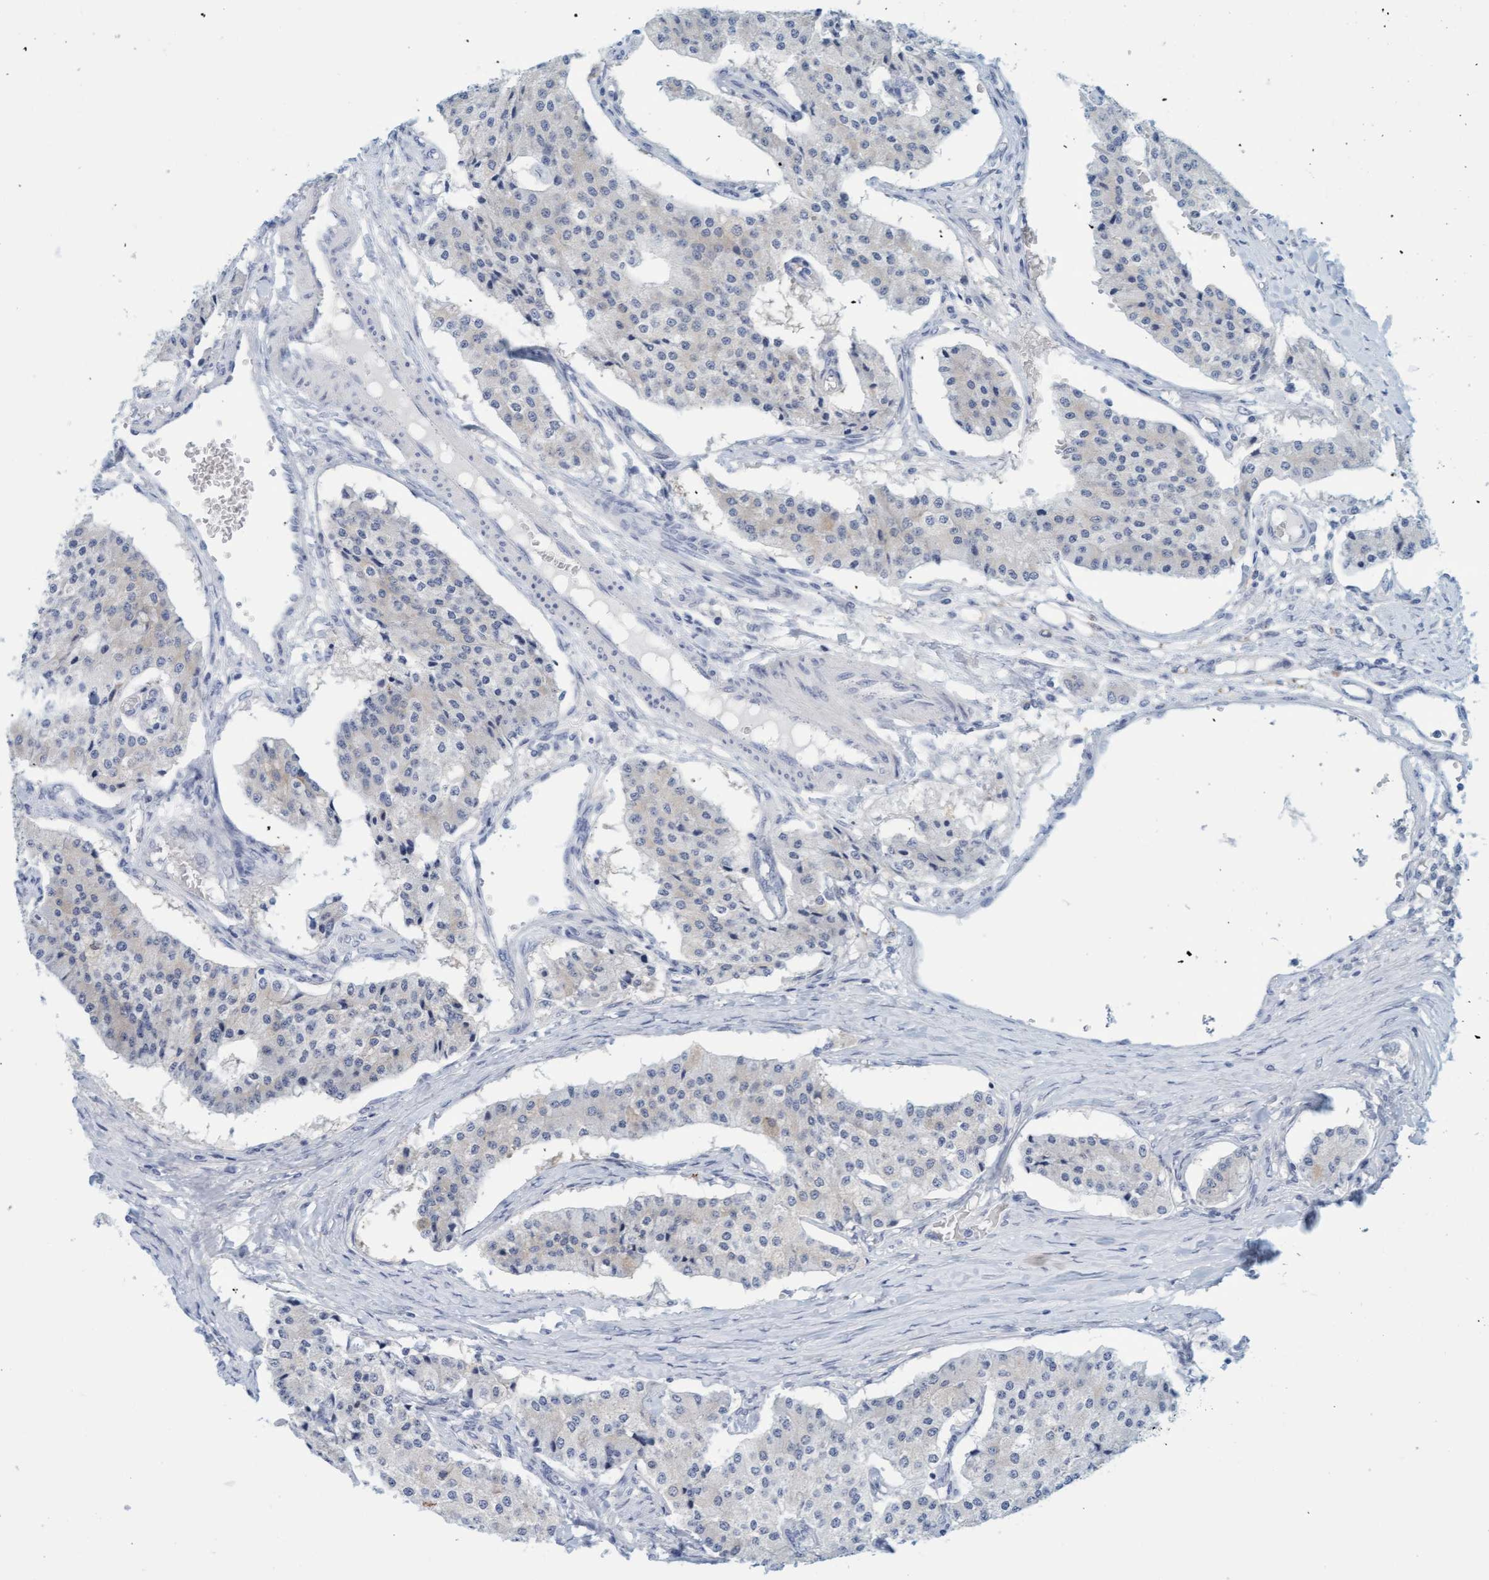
{"staining": {"intensity": "weak", "quantity": "25%-75%", "location": "cytoplasmic/membranous"}, "tissue": "carcinoid", "cell_type": "Tumor cells", "image_type": "cancer", "snomed": [{"axis": "morphology", "description": "Carcinoid, malignant, NOS"}, {"axis": "topography", "description": "Colon"}], "caption": "Immunohistochemistry (IHC) (DAB (3,3'-diaminobenzidine)) staining of human malignant carcinoid displays weak cytoplasmic/membranous protein positivity in approximately 25%-75% of tumor cells.", "gene": "KLHL11", "patient": {"sex": "female", "age": 52}}